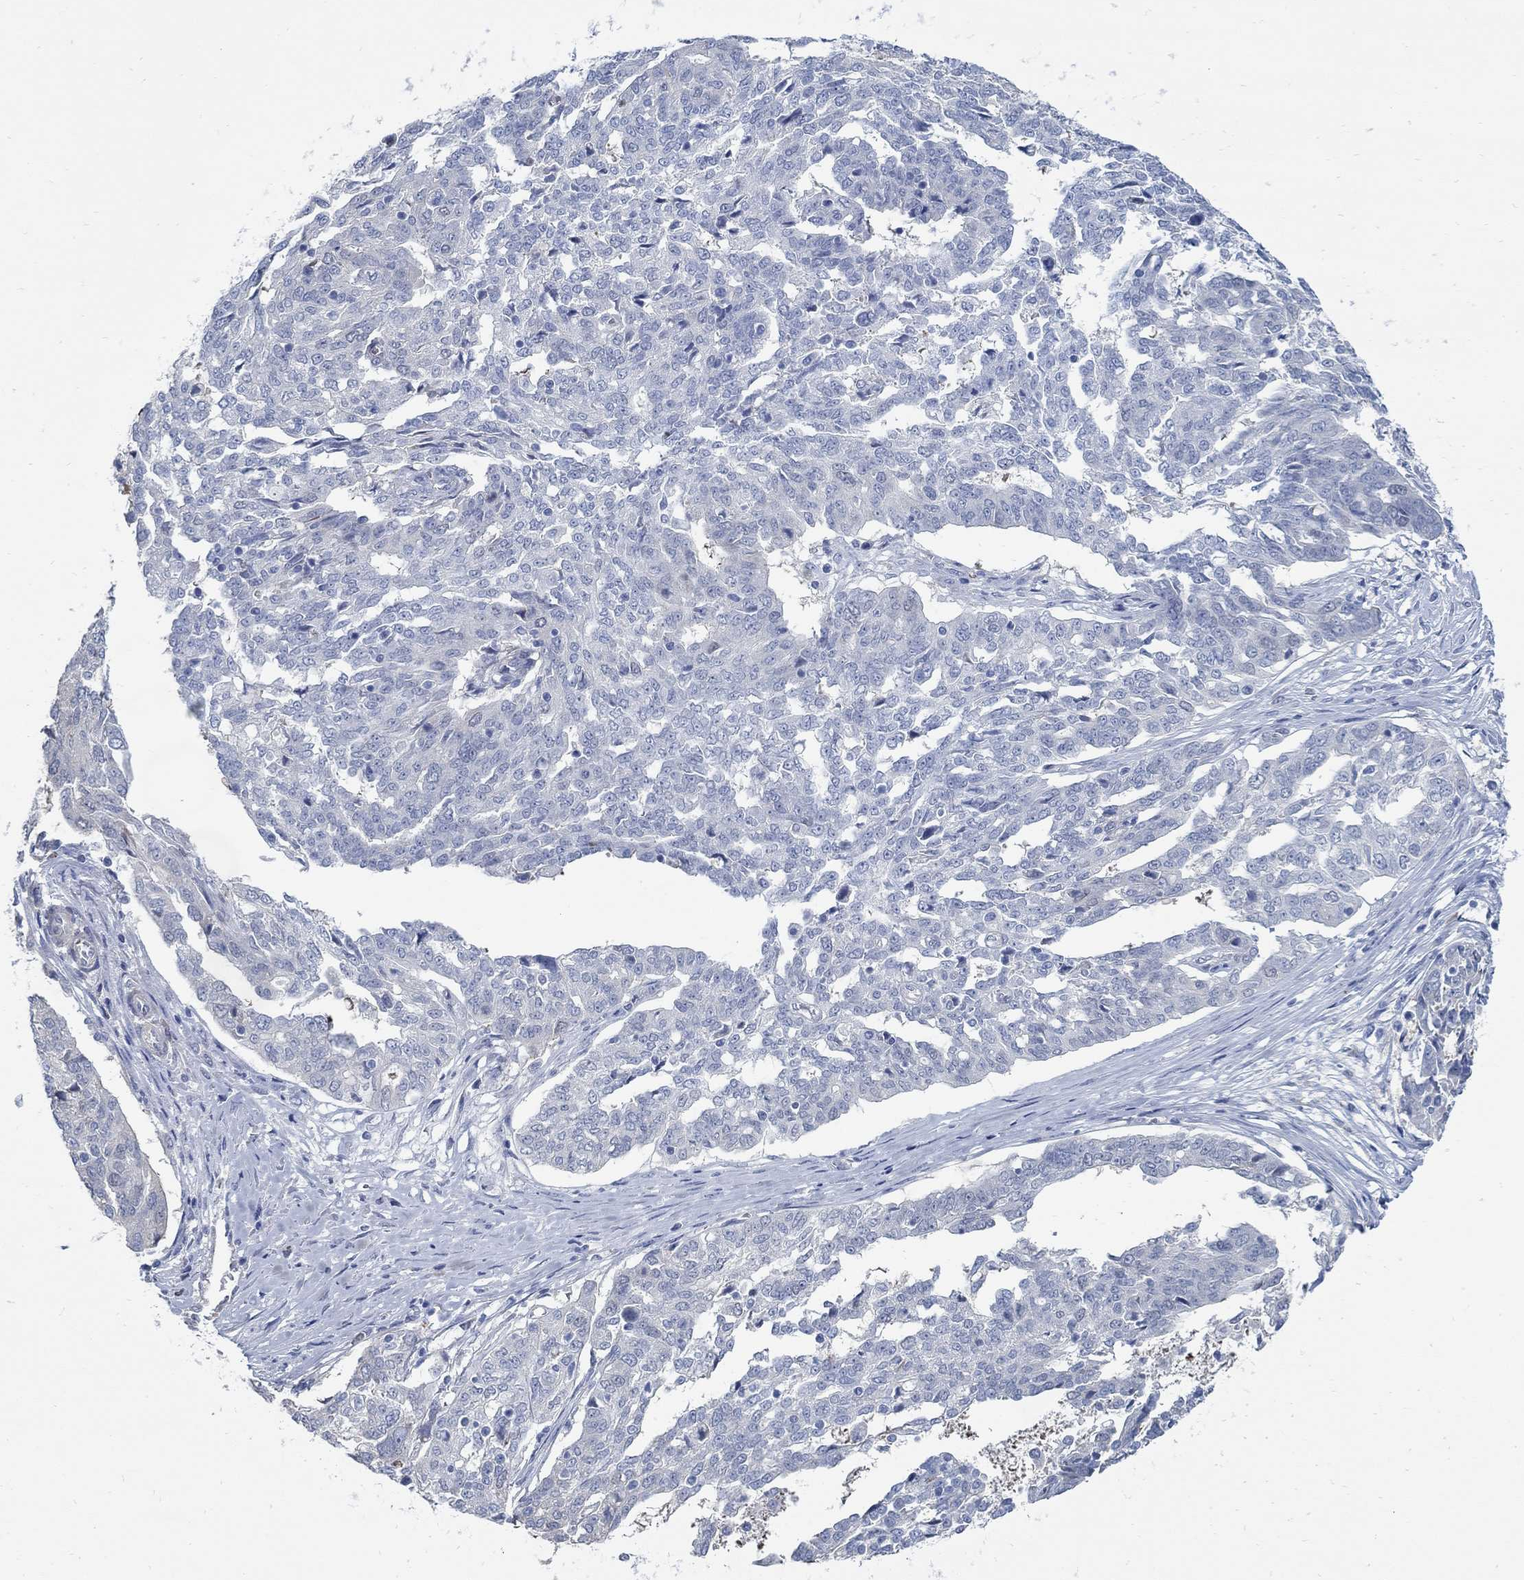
{"staining": {"intensity": "negative", "quantity": "none", "location": "none"}, "tissue": "ovarian cancer", "cell_type": "Tumor cells", "image_type": "cancer", "snomed": [{"axis": "morphology", "description": "Cystadenocarcinoma, serous, NOS"}, {"axis": "topography", "description": "Ovary"}], "caption": "Tumor cells show no significant protein expression in ovarian cancer.", "gene": "C15orf39", "patient": {"sex": "female", "age": 67}}